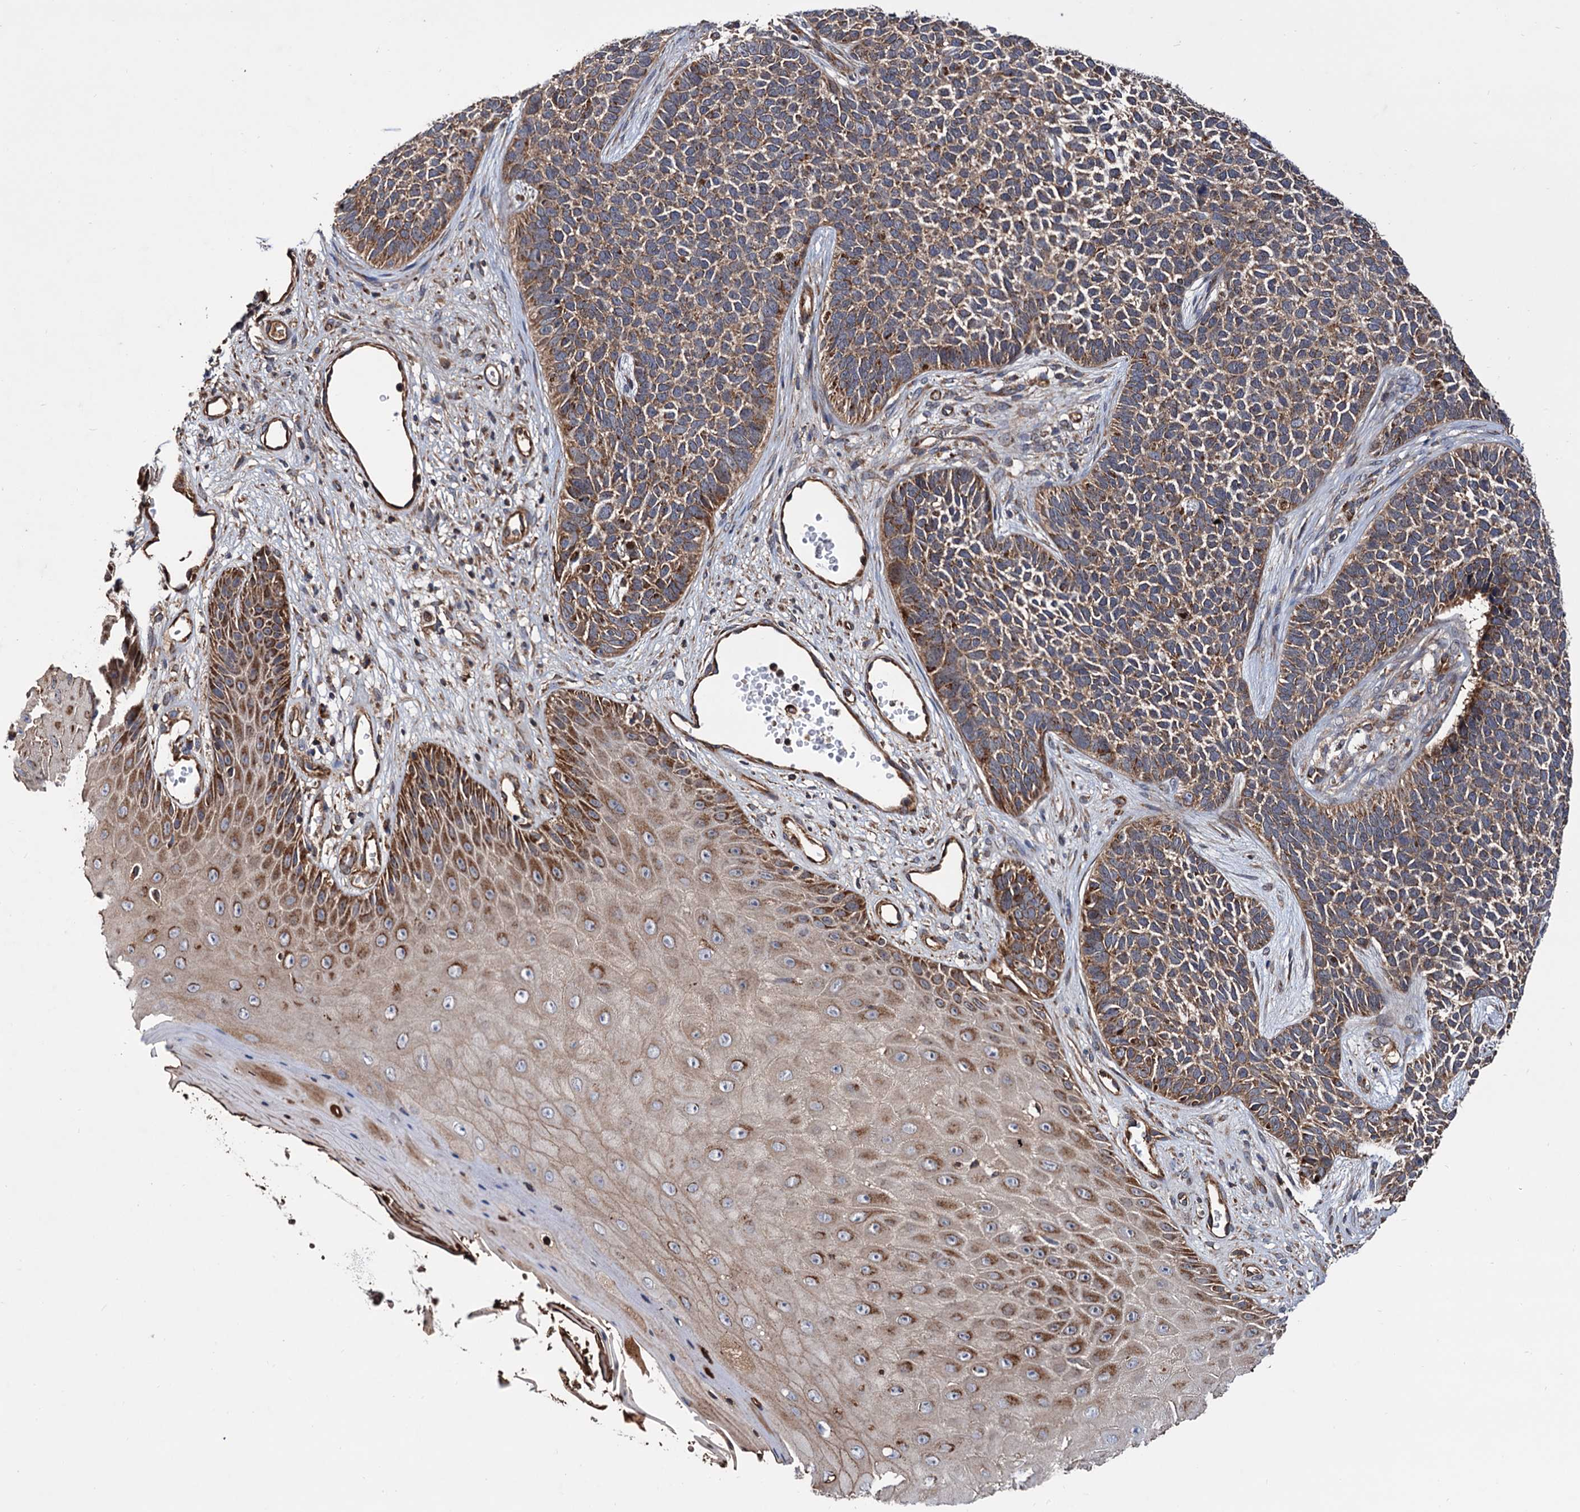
{"staining": {"intensity": "moderate", "quantity": ">75%", "location": "cytoplasmic/membranous"}, "tissue": "skin cancer", "cell_type": "Tumor cells", "image_type": "cancer", "snomed": [{"axis": "morphology", "description": "Basal cell carcinoma"}, {"axis": "topography", "description": "Skin"}], "caption": "This histopathology image exhibits immunohistochemistry staining of basal cell carcinoma (skin), with medium moderate cytoplasmic/membranous expression in approximately >75% of tumor cells.", "gene": "MRPL42", "patient": {"sex": "female", "age": 84}}